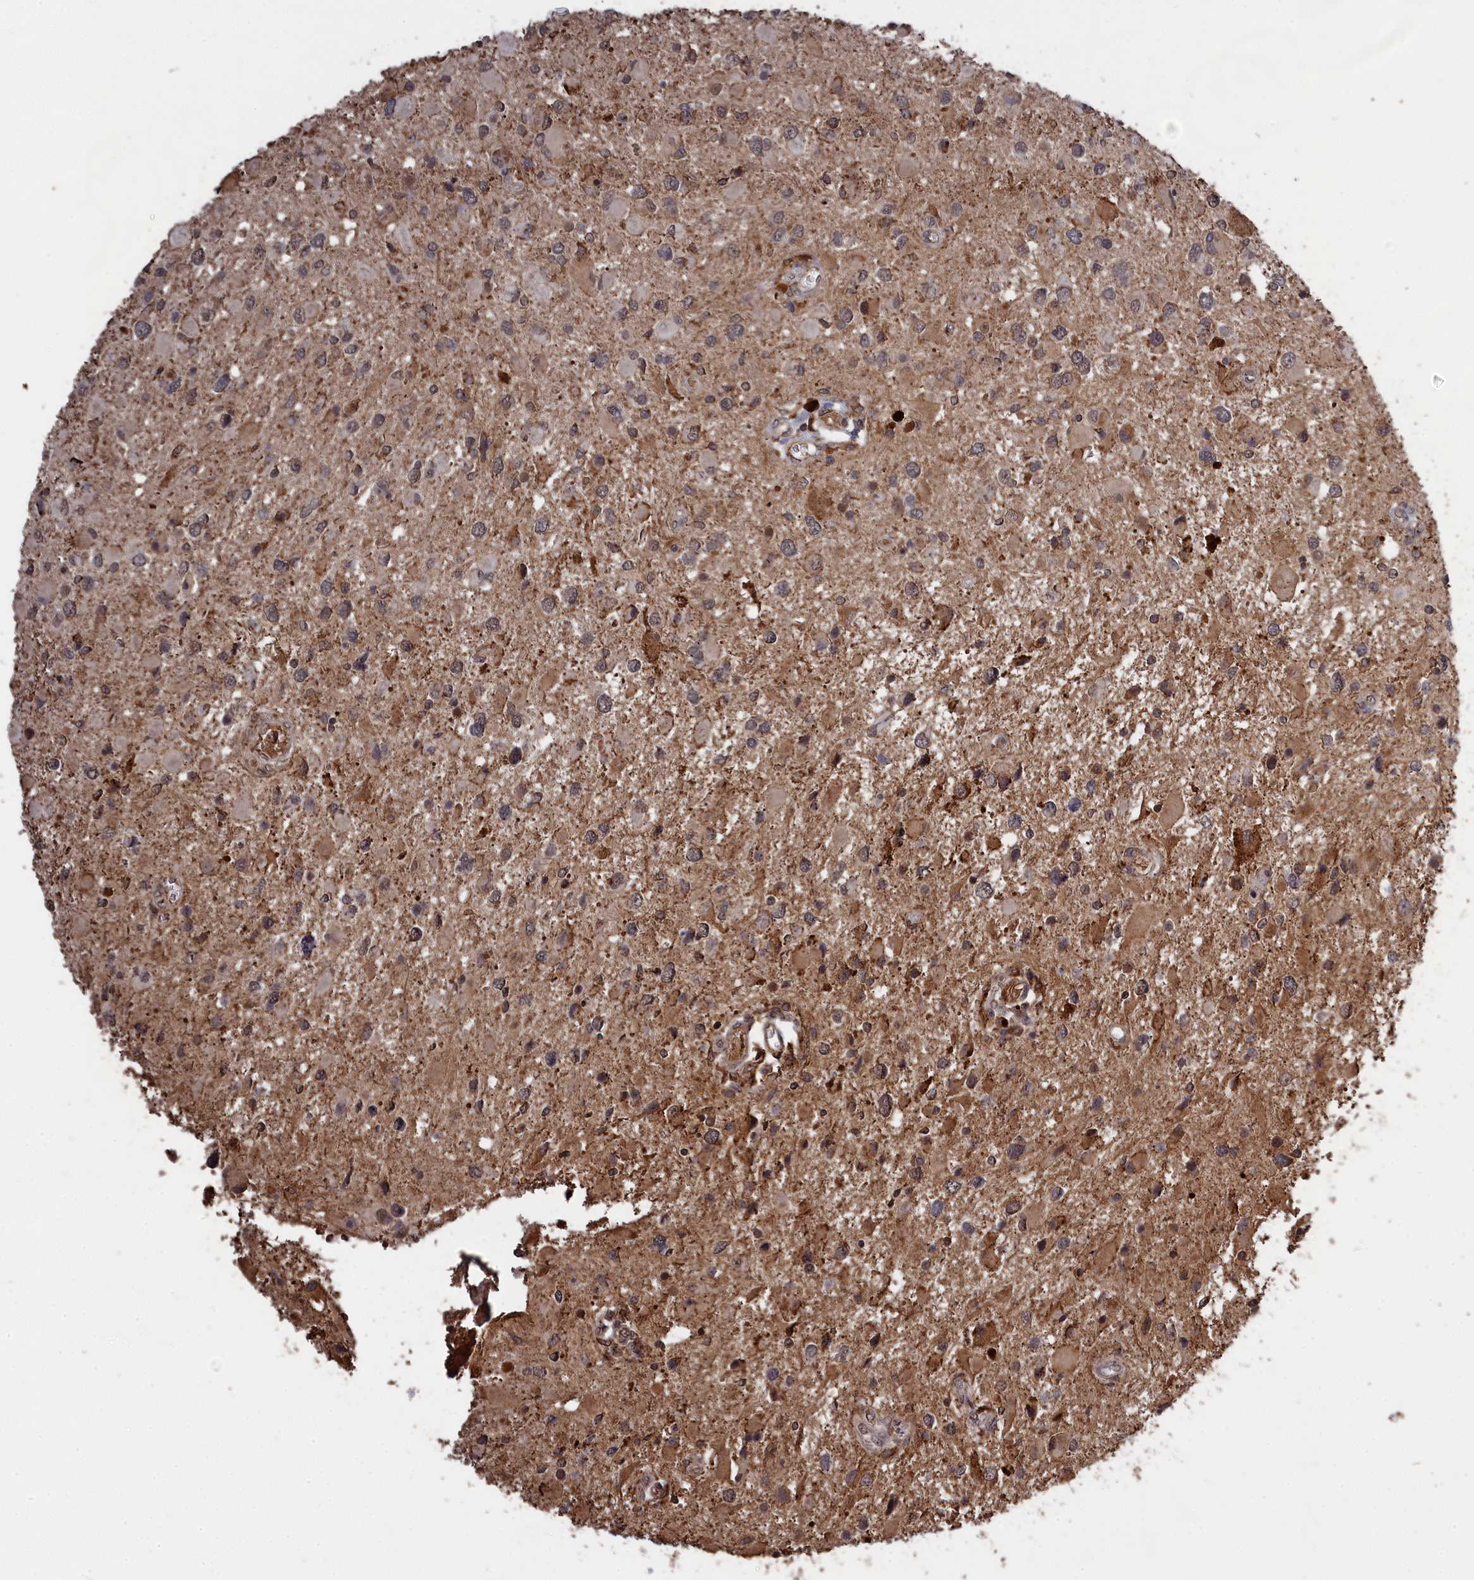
{"staining": {"intensity": "moderate", "quantity": "25%-75%", "location": "cytoplasmic/membranous"}, "tissue": "glioma", "cell_type": "Tumor cells", "image_type": "cancer", "snomed": [{"axis": "morphology", "description": "Glioma, malignant, High grade"}, {"axis": "topography", "description": "Brain"}], "caption": "IHC of glioma exhibits medium levels of moderate cytoplasmic/membranous expression in approximately 25%-75% of tumor cells. (DAB (3,3'-diaminobenzidine) = brown stain, brightfield microscopy at high magnification).", "gene": "CEACAM21", "patient": {"sex": "male", "age": 53}}